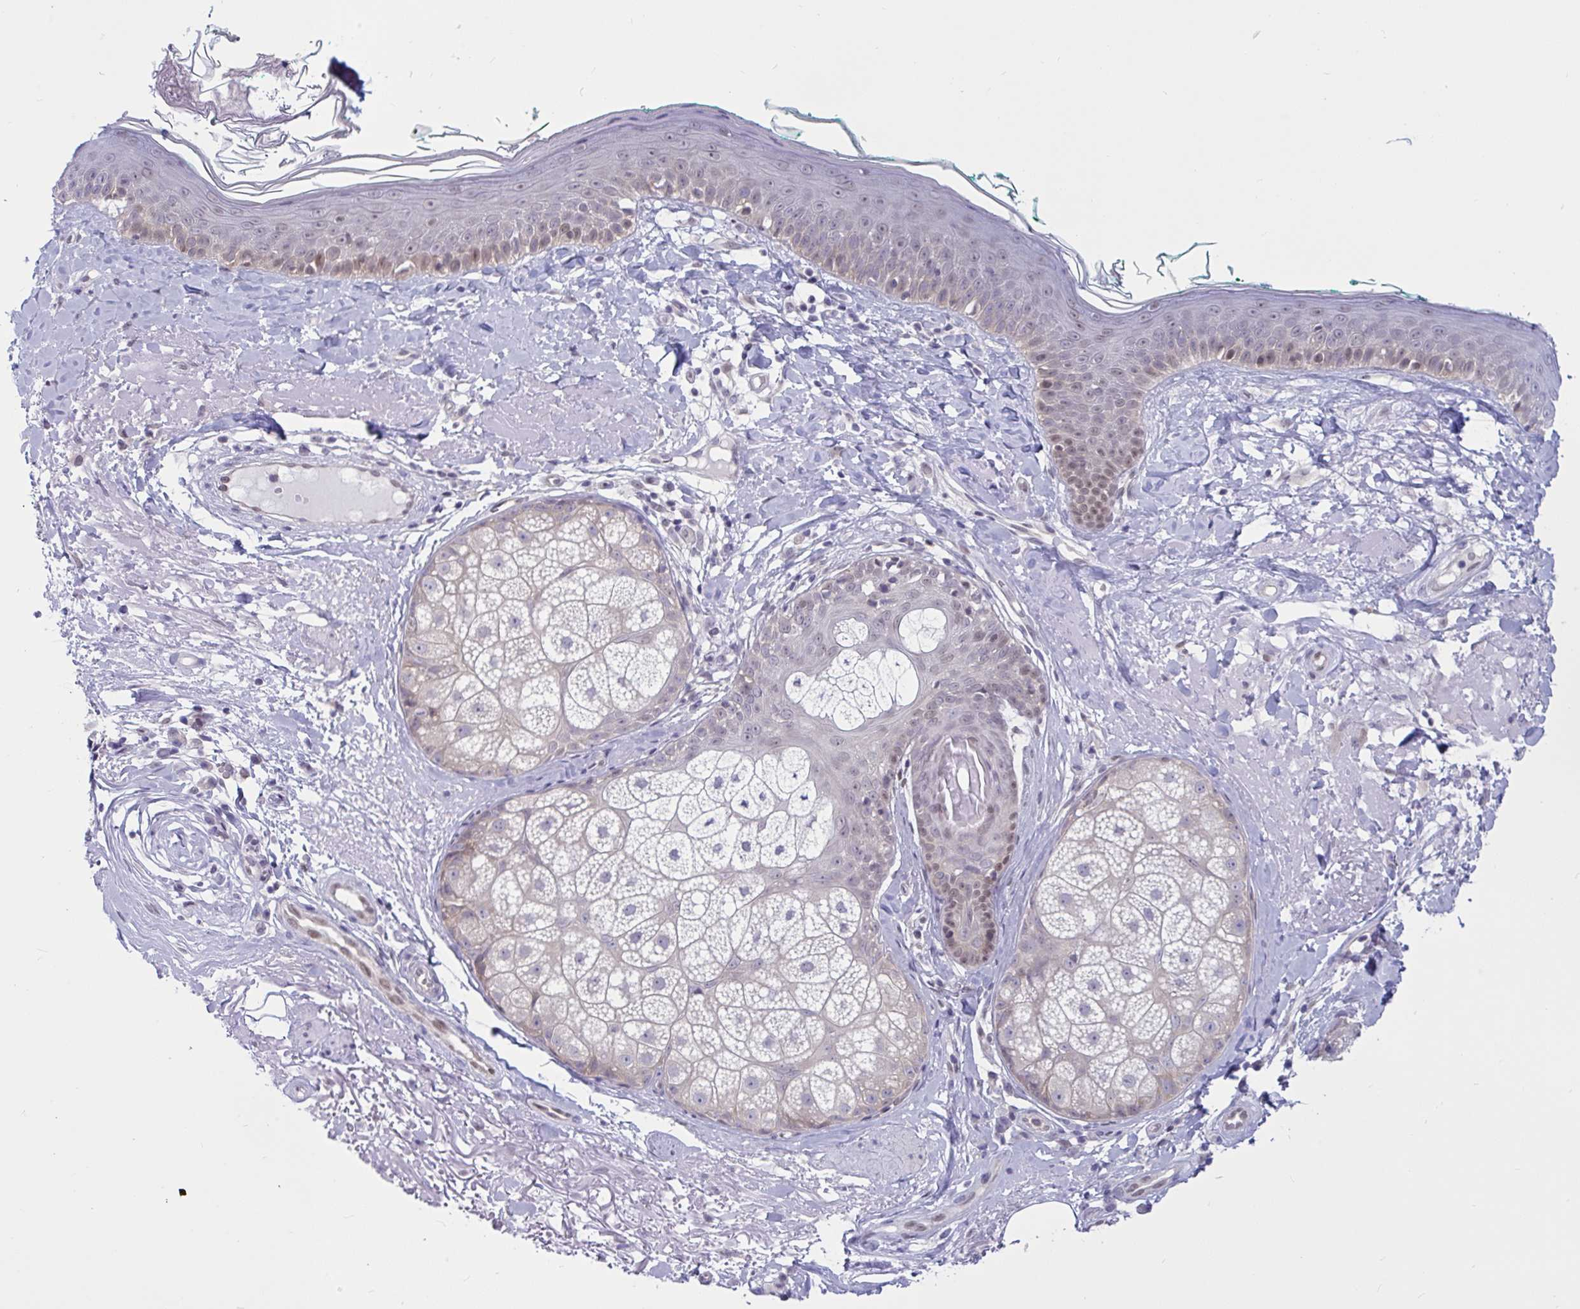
{"staining": {"intensity": "negative", "quantity": "none", "location": "none"}, "tissue": "skin", "cell_type": "Fibroblasts", "image_type": "normal", "snomed": [{"axis": "morphology", "description": "Normal tissue, NOS"}, {"axis": "topography", "description": "Skin"}], "caption": "This is a micrograph of IHC staining of normal skin, which shows no positivity in fibroblasts.", "gene": "TSN", "patient": {"sex": "male", "age": 73}}